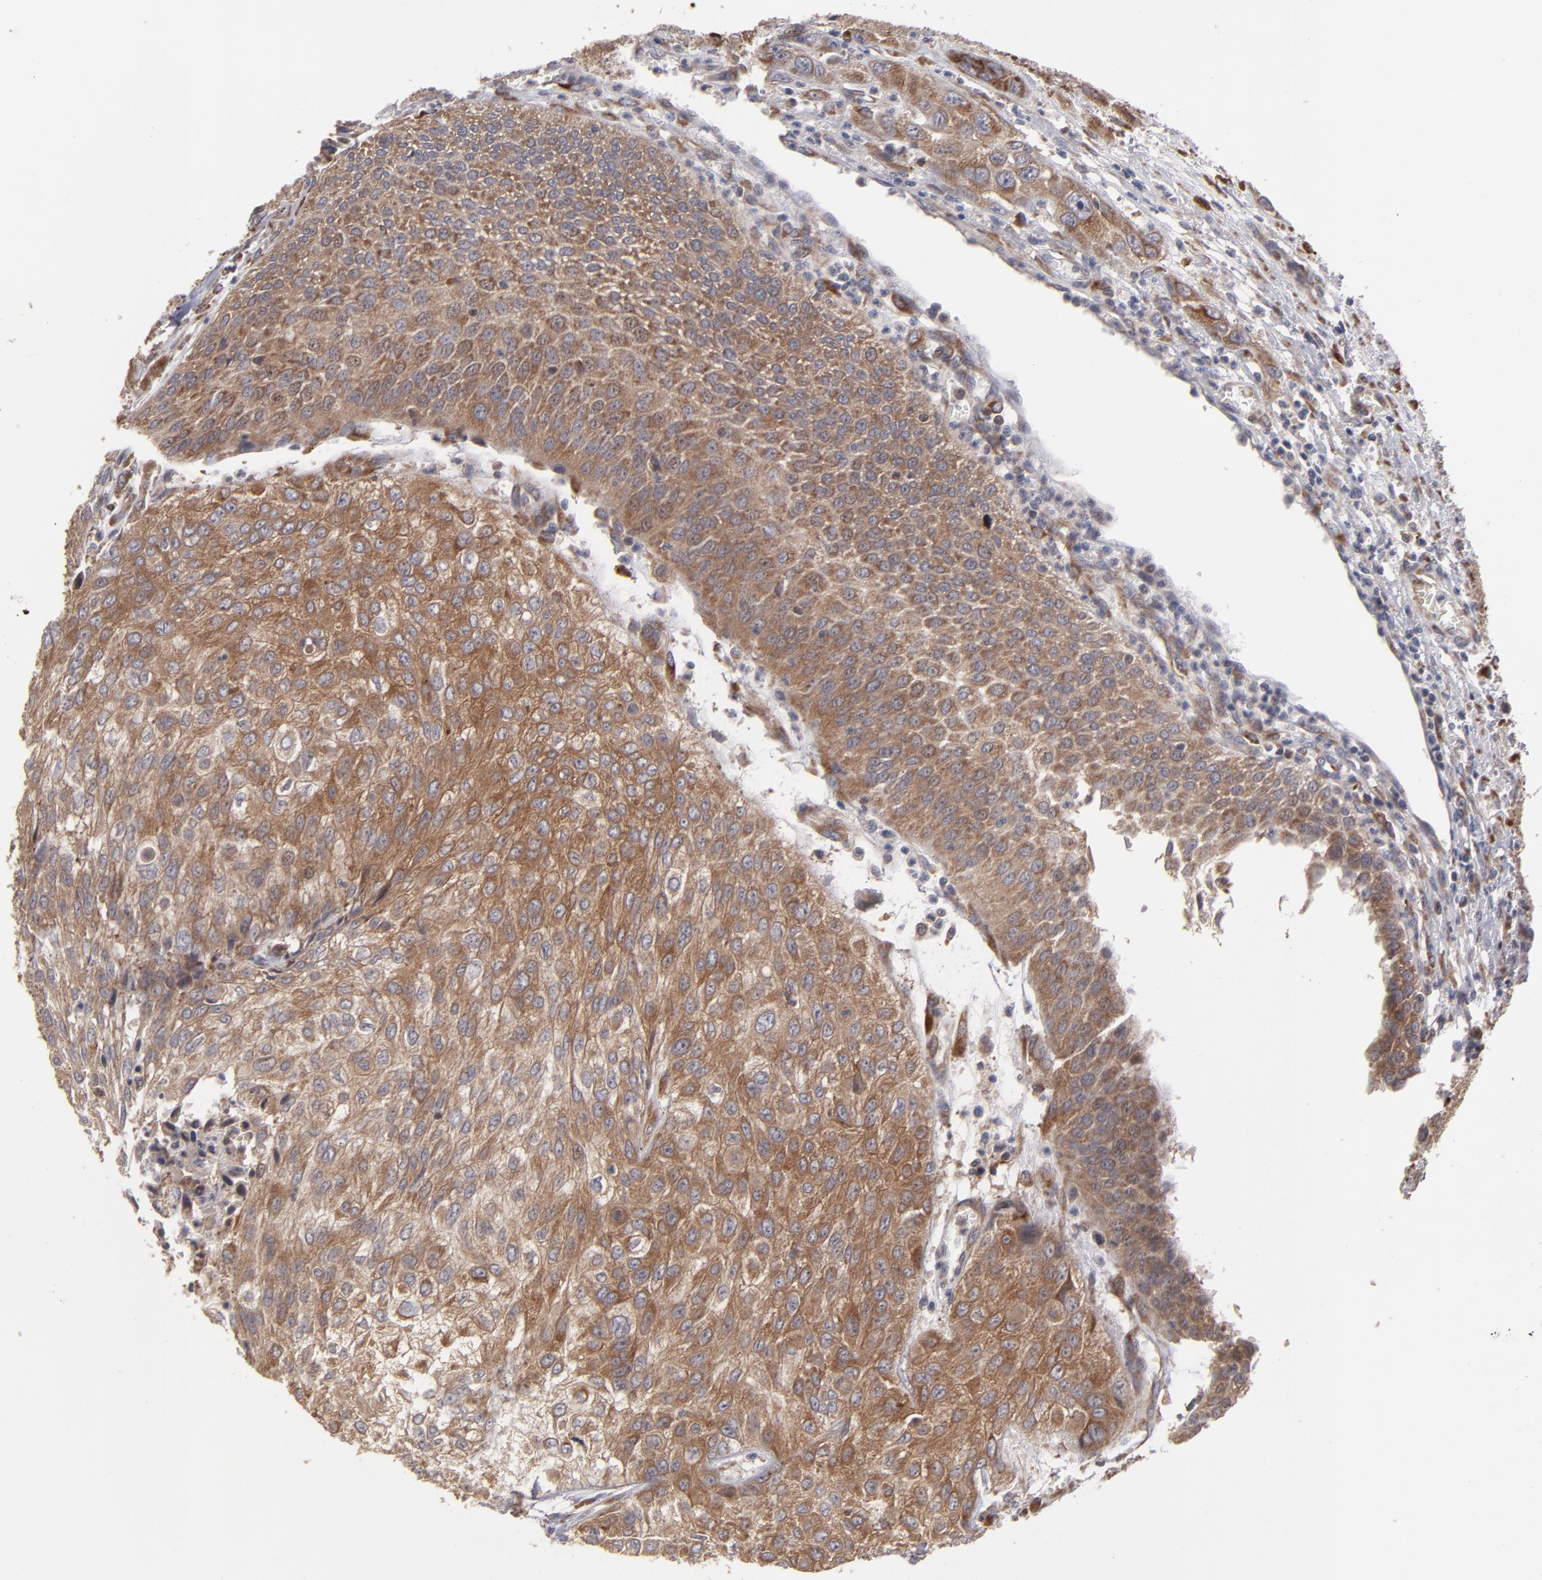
{"staining": {"intensity": "moderate", "quantity": "25%-75%", "location": "cytoplasmic/membranous"}, "tissue": "urothelial cancer", "cell_type": "Tumor cells", "image_type": "cancer", "snomed": [{"axis": "morphology", "description": "Urothelial carcinoma, High grade"}, {"axis": "topography", "description": "Urinary bladder"}], "caption": "Protein expression analysis of urothelial cancer shows moderate cytoplasmic/membranous staining in approximately 25%-75% of tumor cells. Nuclei are stained in blue.", "gene": "SND1", "patient": {"sex": "male", "age": 57}}